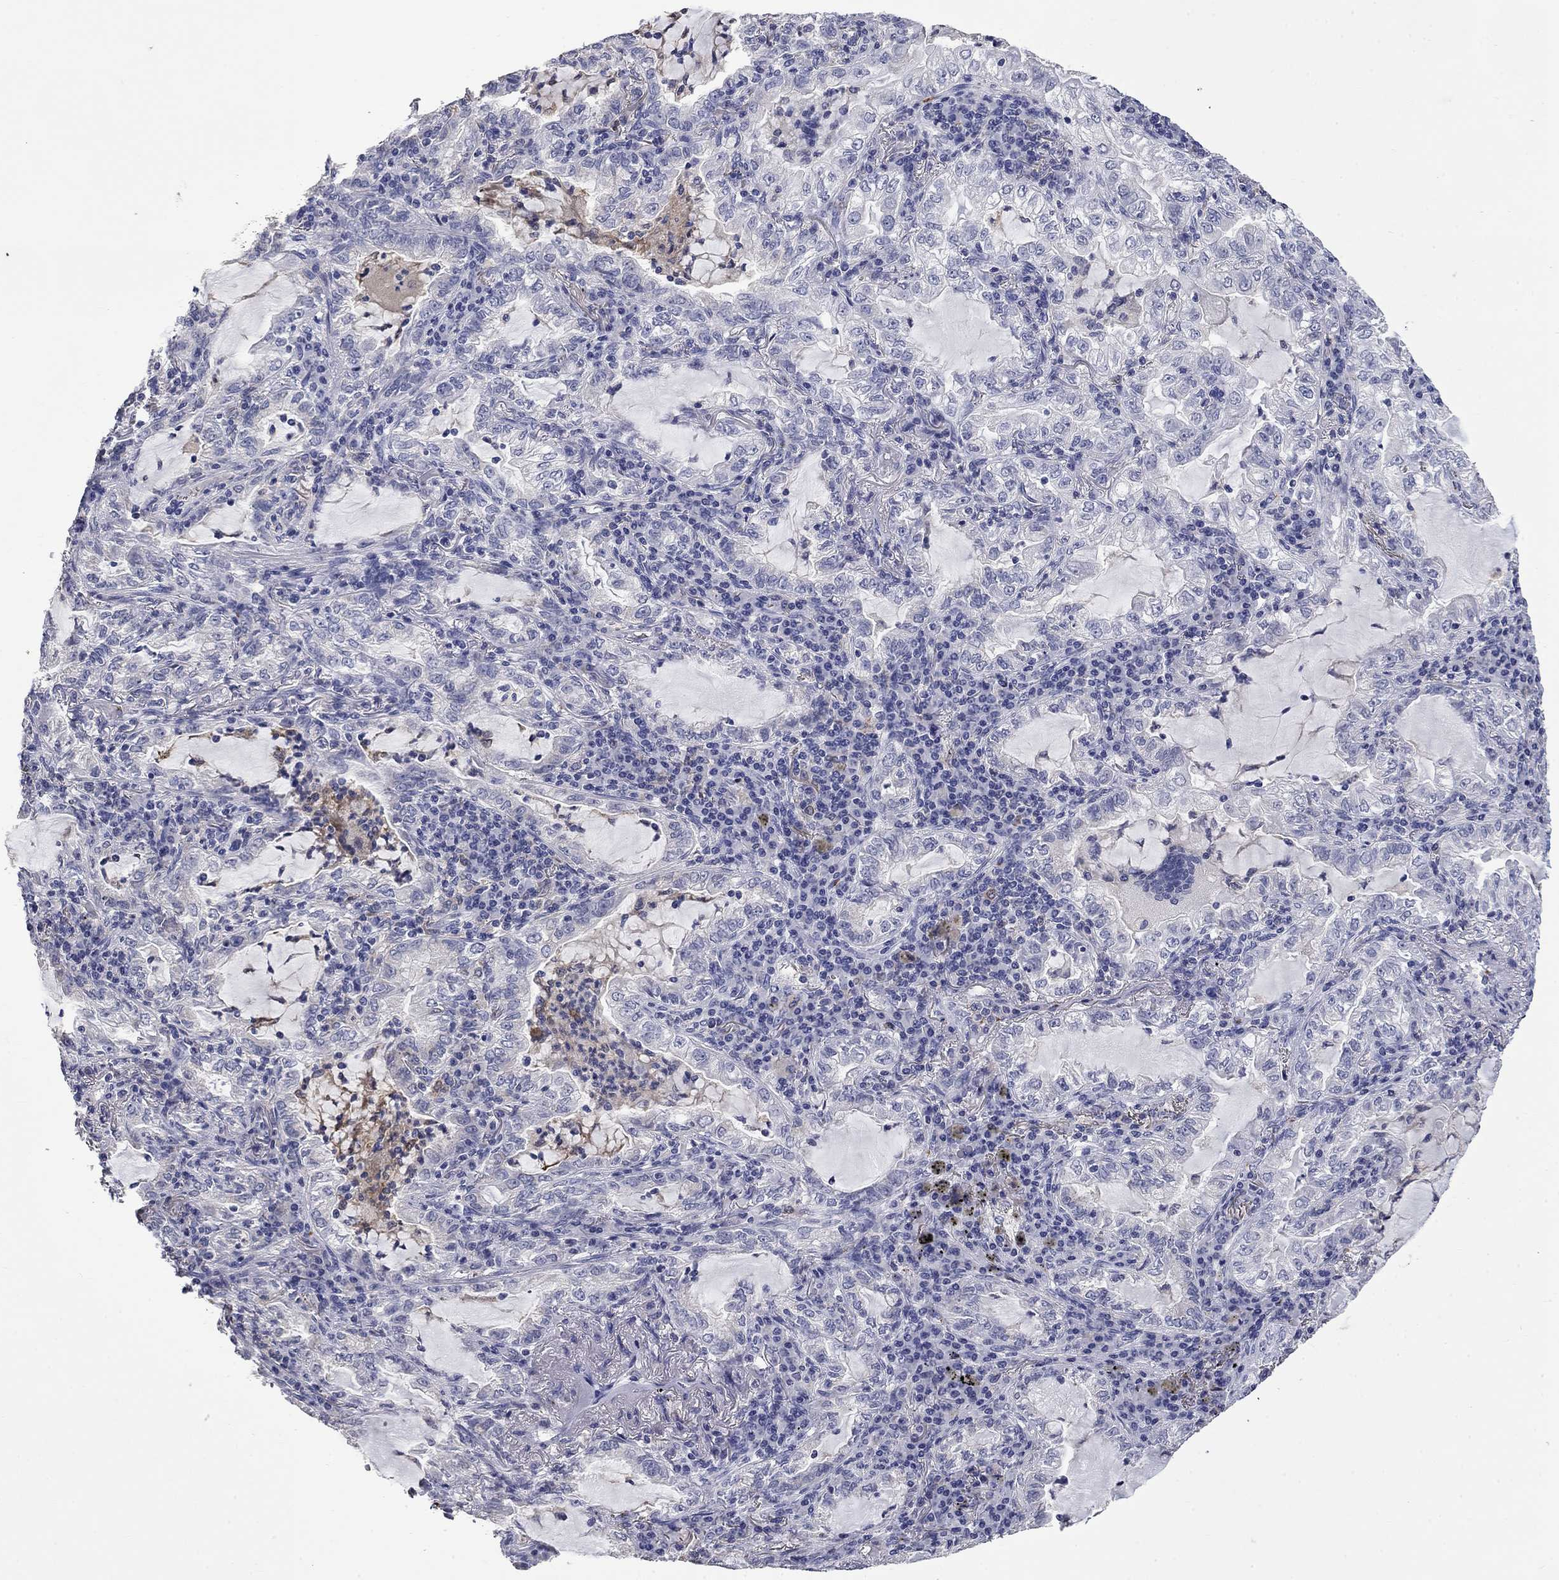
{"staining": {"intensity": "negative", "quantity": "none", "location": "none"}, "tissue": "lung cancer", "cell_type": "Tumor cells", "image_type": "cancer", "snomed": [{"axis": "morphology", "description": "Adenocarcinoma, NOS"}, {"axis": "topography", "description": "Lung"}], "caption": "This is an immunohistochemistry photomicrograph of lung adenocarcinoma. There is no expression in tumor cells.", "gene": "PLEK", "patient": {"sex": "female", "age": 73}}